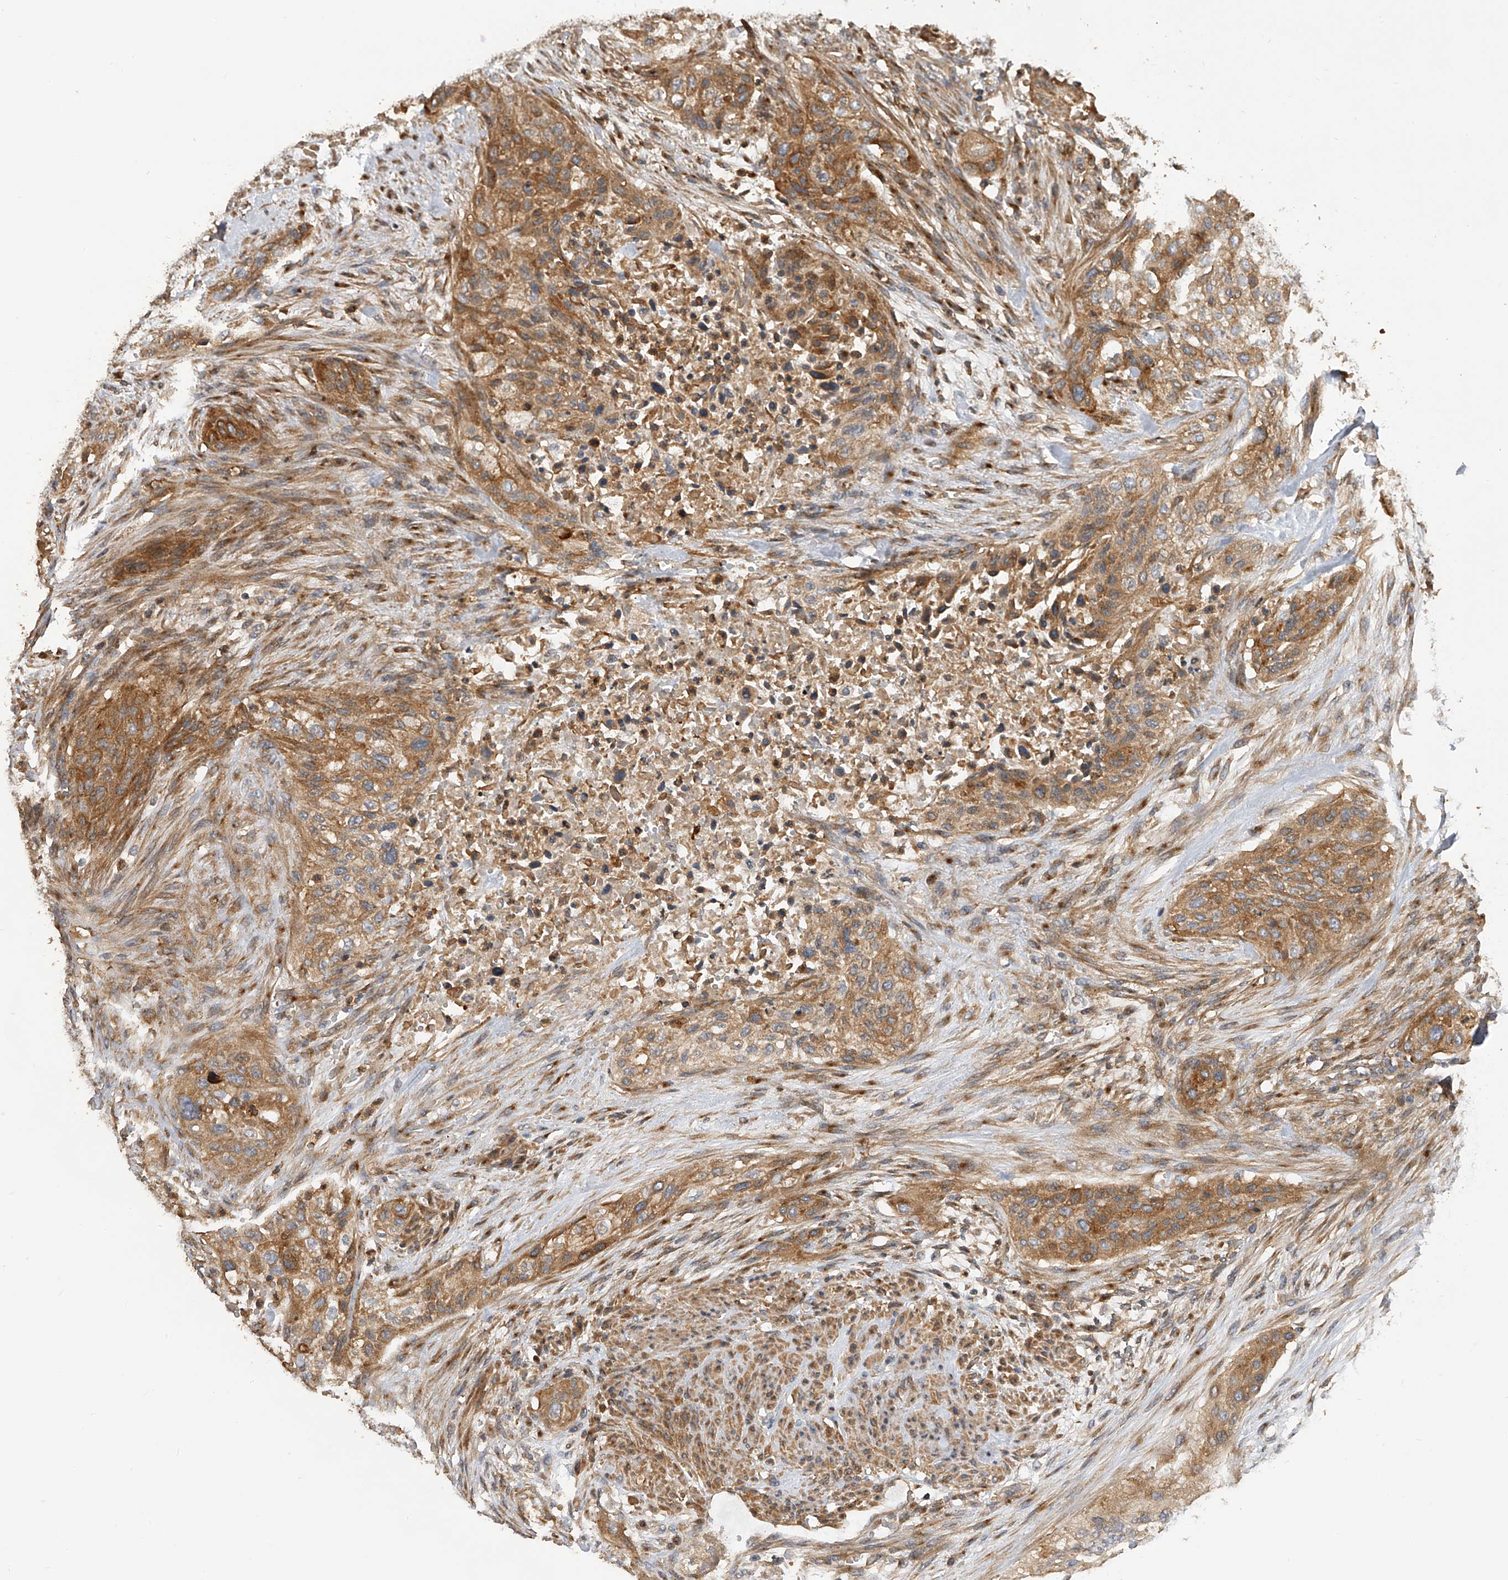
{"staining": {"intensity": "moderate", "quantity": ">75%", "location": "cytoplasmic/membranous"}, "tissue": "urothelial cancer", "cell_type": "Tumor cells", "image_type": "cancer", "snomed": [{"axis": "morphology", "description": "Urothelial carcinoma, High grade"}, {"axis": "topography", "description": "Urinary bladder"}], "caption": "Immunohistochemistry (IHC) of urothelial cancer reveals medium levels of moderate cytoplasmic/membranous positivity in approximately >75% of tumor cells.", "gene": "PTPRA", "patient": {"sex": "male", "age": 35}}